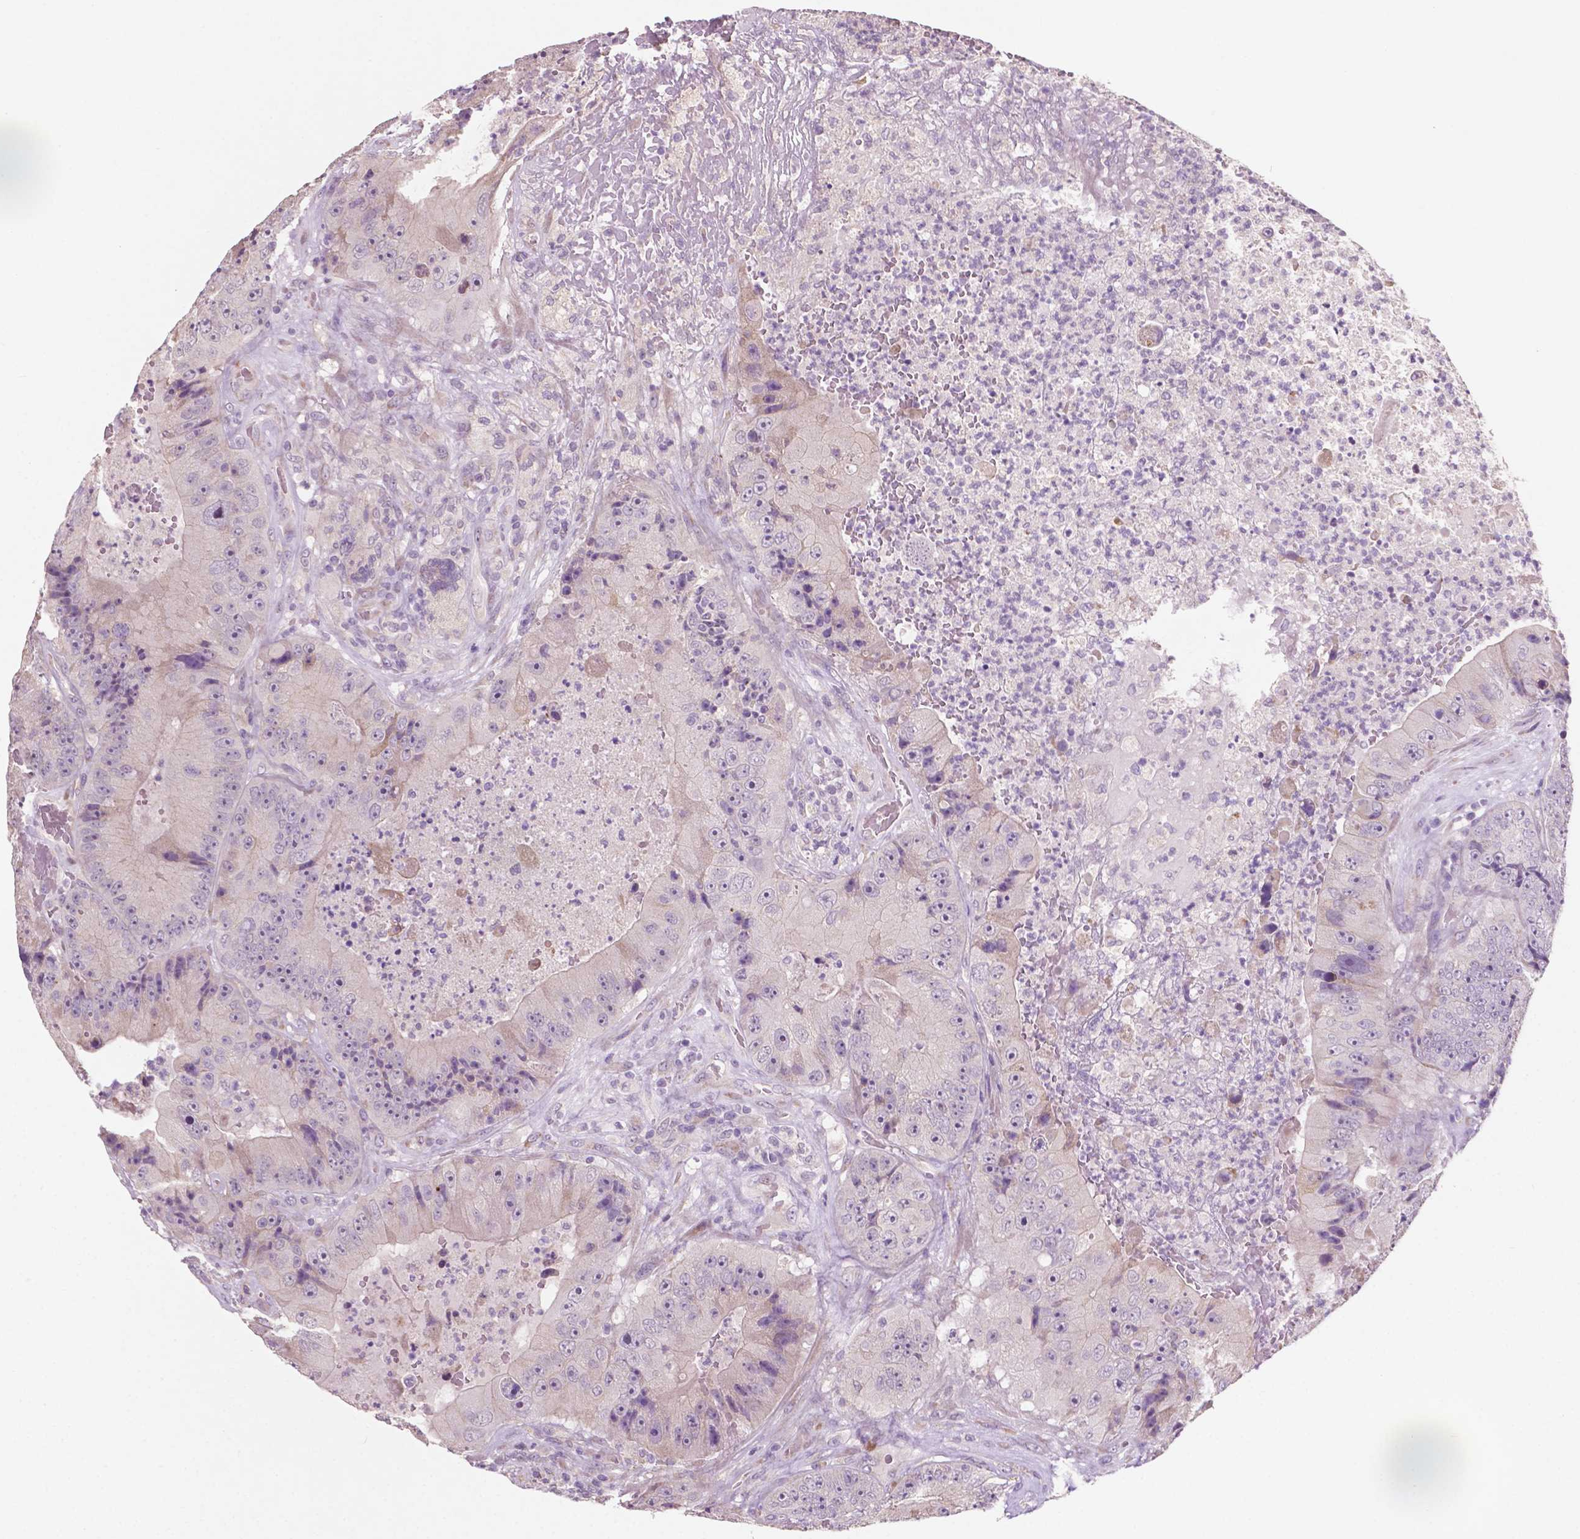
{"staining": {"intensity": "weak", "quantity": "<25%", "location": "cytoplasmic/membranous"}, "tissue": "colorectal cancer", "cell_type": "Tumor cells", "image_type": "cancer", "snomed": [{"axis": "morphology", "description": "Adenocarcinoma, NOS"}, {"axis": "topography", "description": "Colon"}], "caption": "Tumor cells are negative for protein expression in human colorectal cancer. Nuclei are stained in blue.", "gene": "LRP1B", "patient": {"sex": "female", "age": 86}}